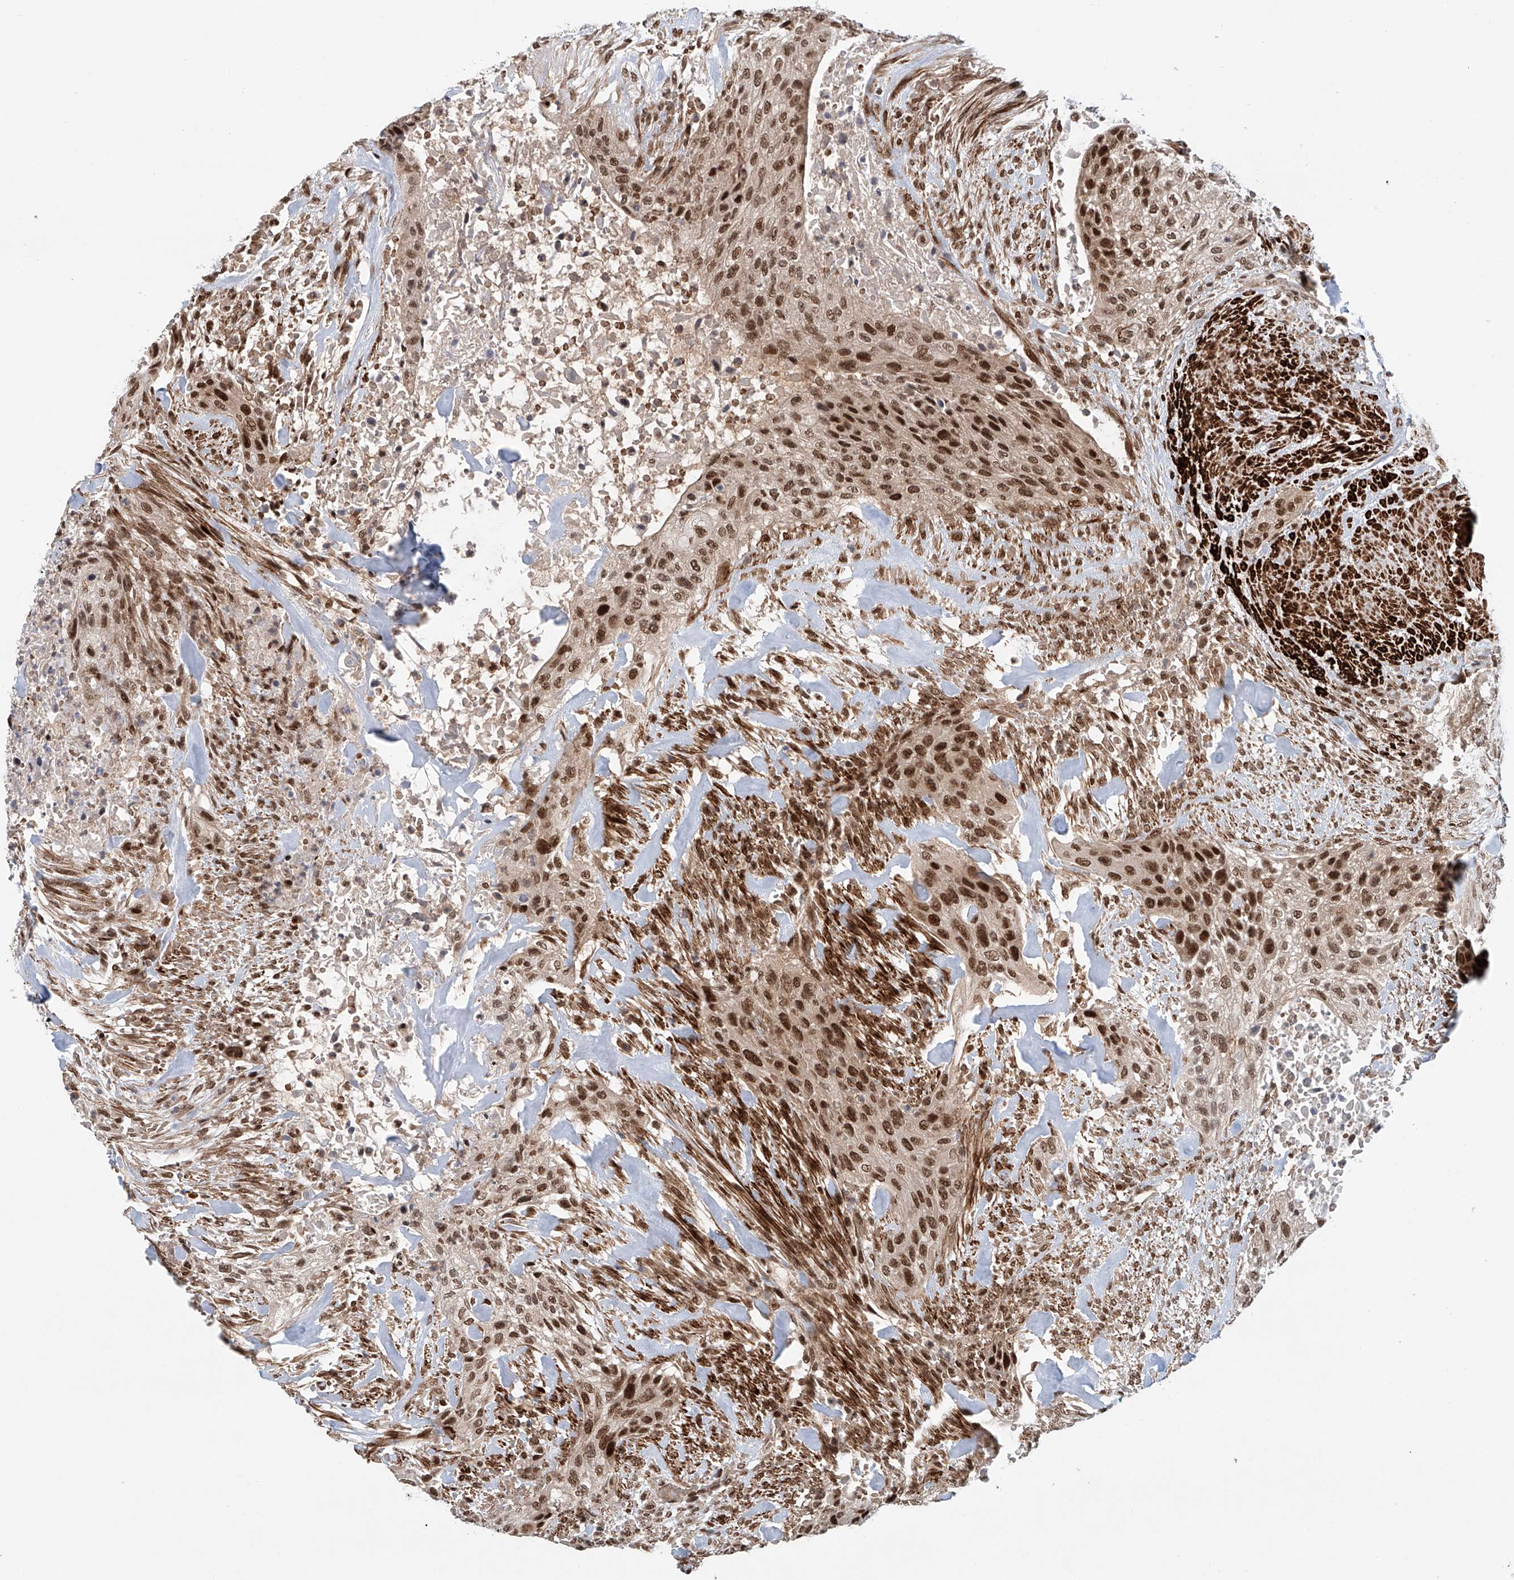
{"staining": {"intensity": "strong", "quantity": ">75%", "location": "nuclear"}, "tissue": "urothelial cancer", "cell_type": "Tumor cells", "image_type": "cancer", "snomed": [{"axis": "morphology", "description": "Urothelial carcinoma, High grade"}, {"axis": "topography", "description": "Urinary bladder"}], "caption": "Strong nuclear positivity for a protein is appreciated in about >75% of tumor cells of urothelial cancer using IHC.", "gene": "ZNF470", "patient": {"sex": "male", "age": 35}}